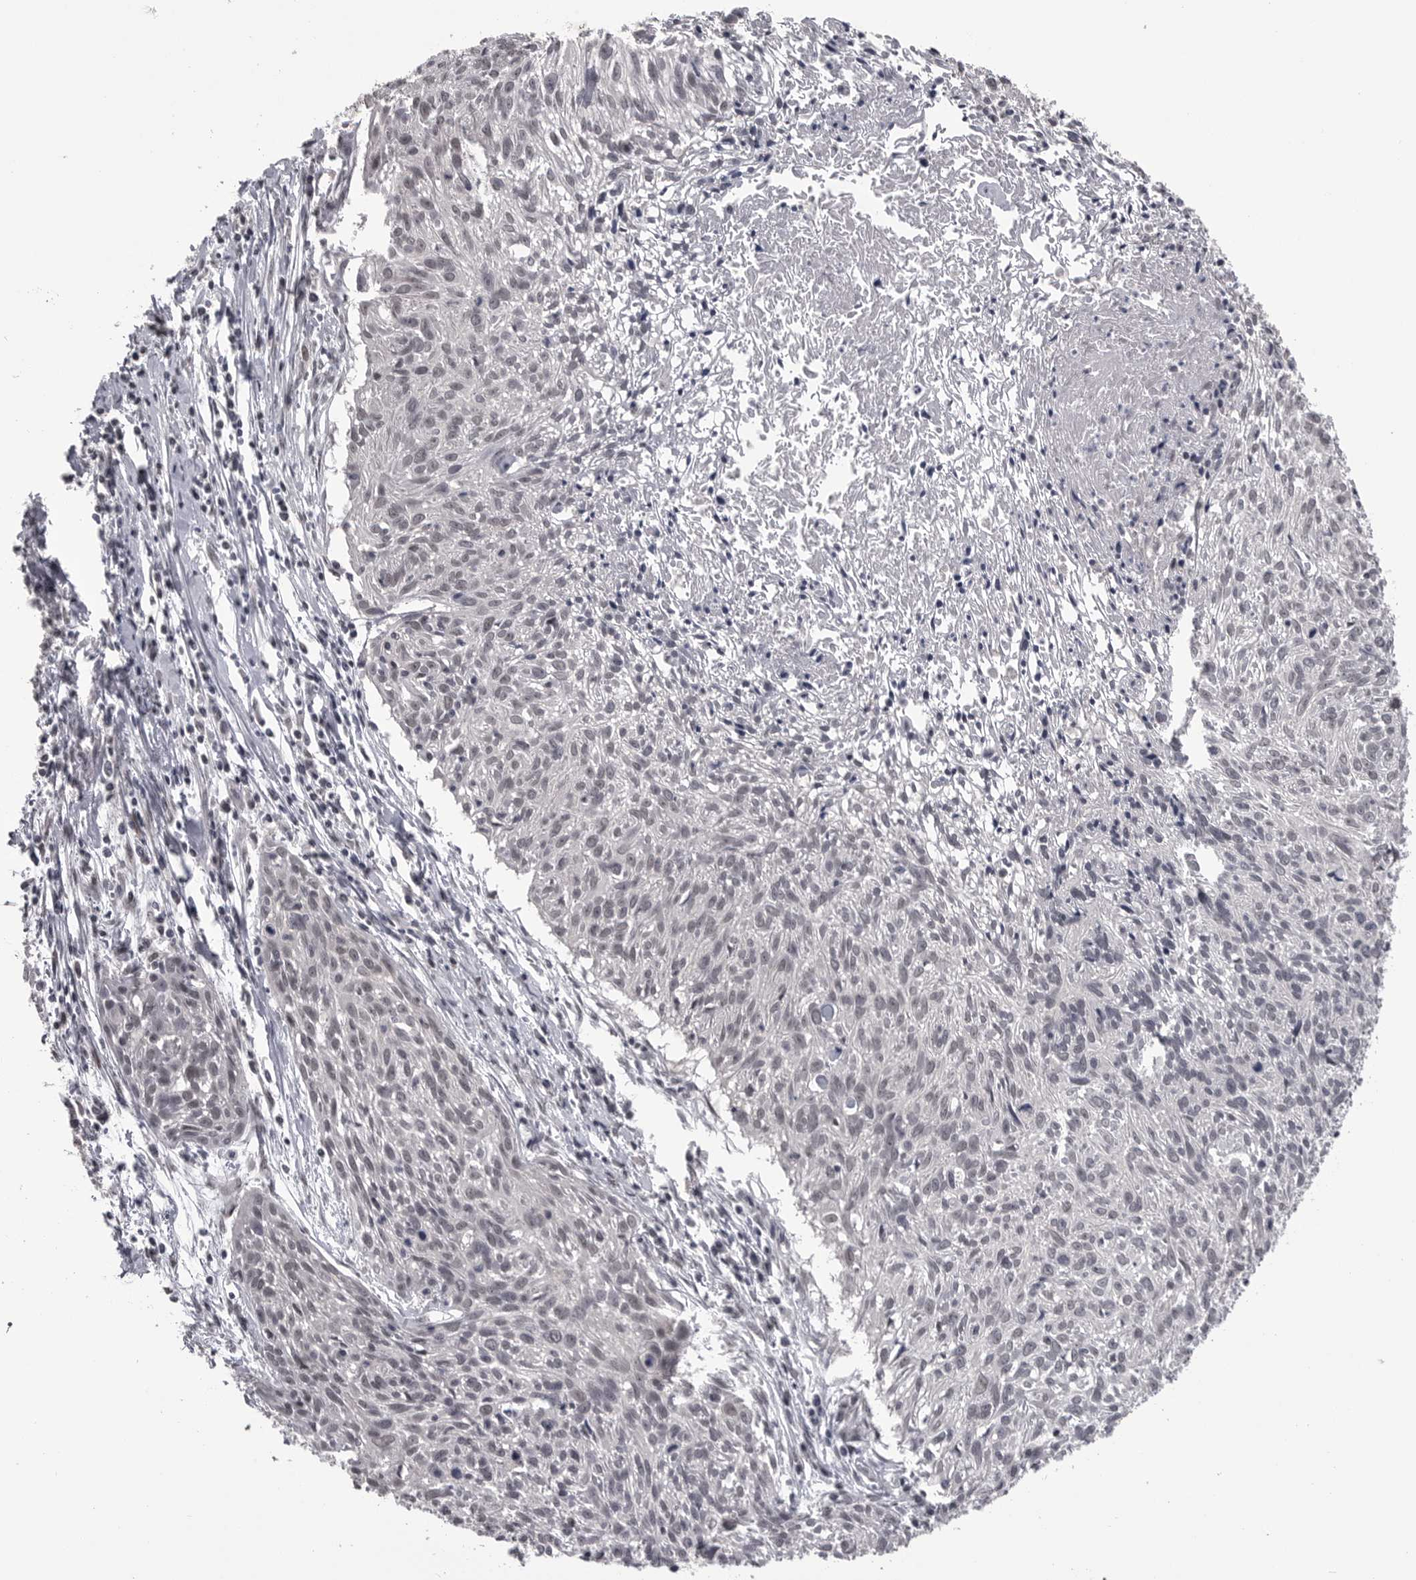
{"staining": {"intensity": "negative", "quantity": "none", "location": "none"}, "tissue": "cervical cancer", "cell_type": "Tumor cells", "image_type": "cancer", "snomed": [{"axis": "morphology", "description": "Squamous cell carcinoma, NOS"}, {"axis": "topography", "description": "Cervix"}], "caption": "Immunohistochemical staining of human squamous cell carcinoma (cervical) reveals no significant expression in tumor cells.", "gene": "DLG2", "patient": {"sex": "female", "age": 51}}